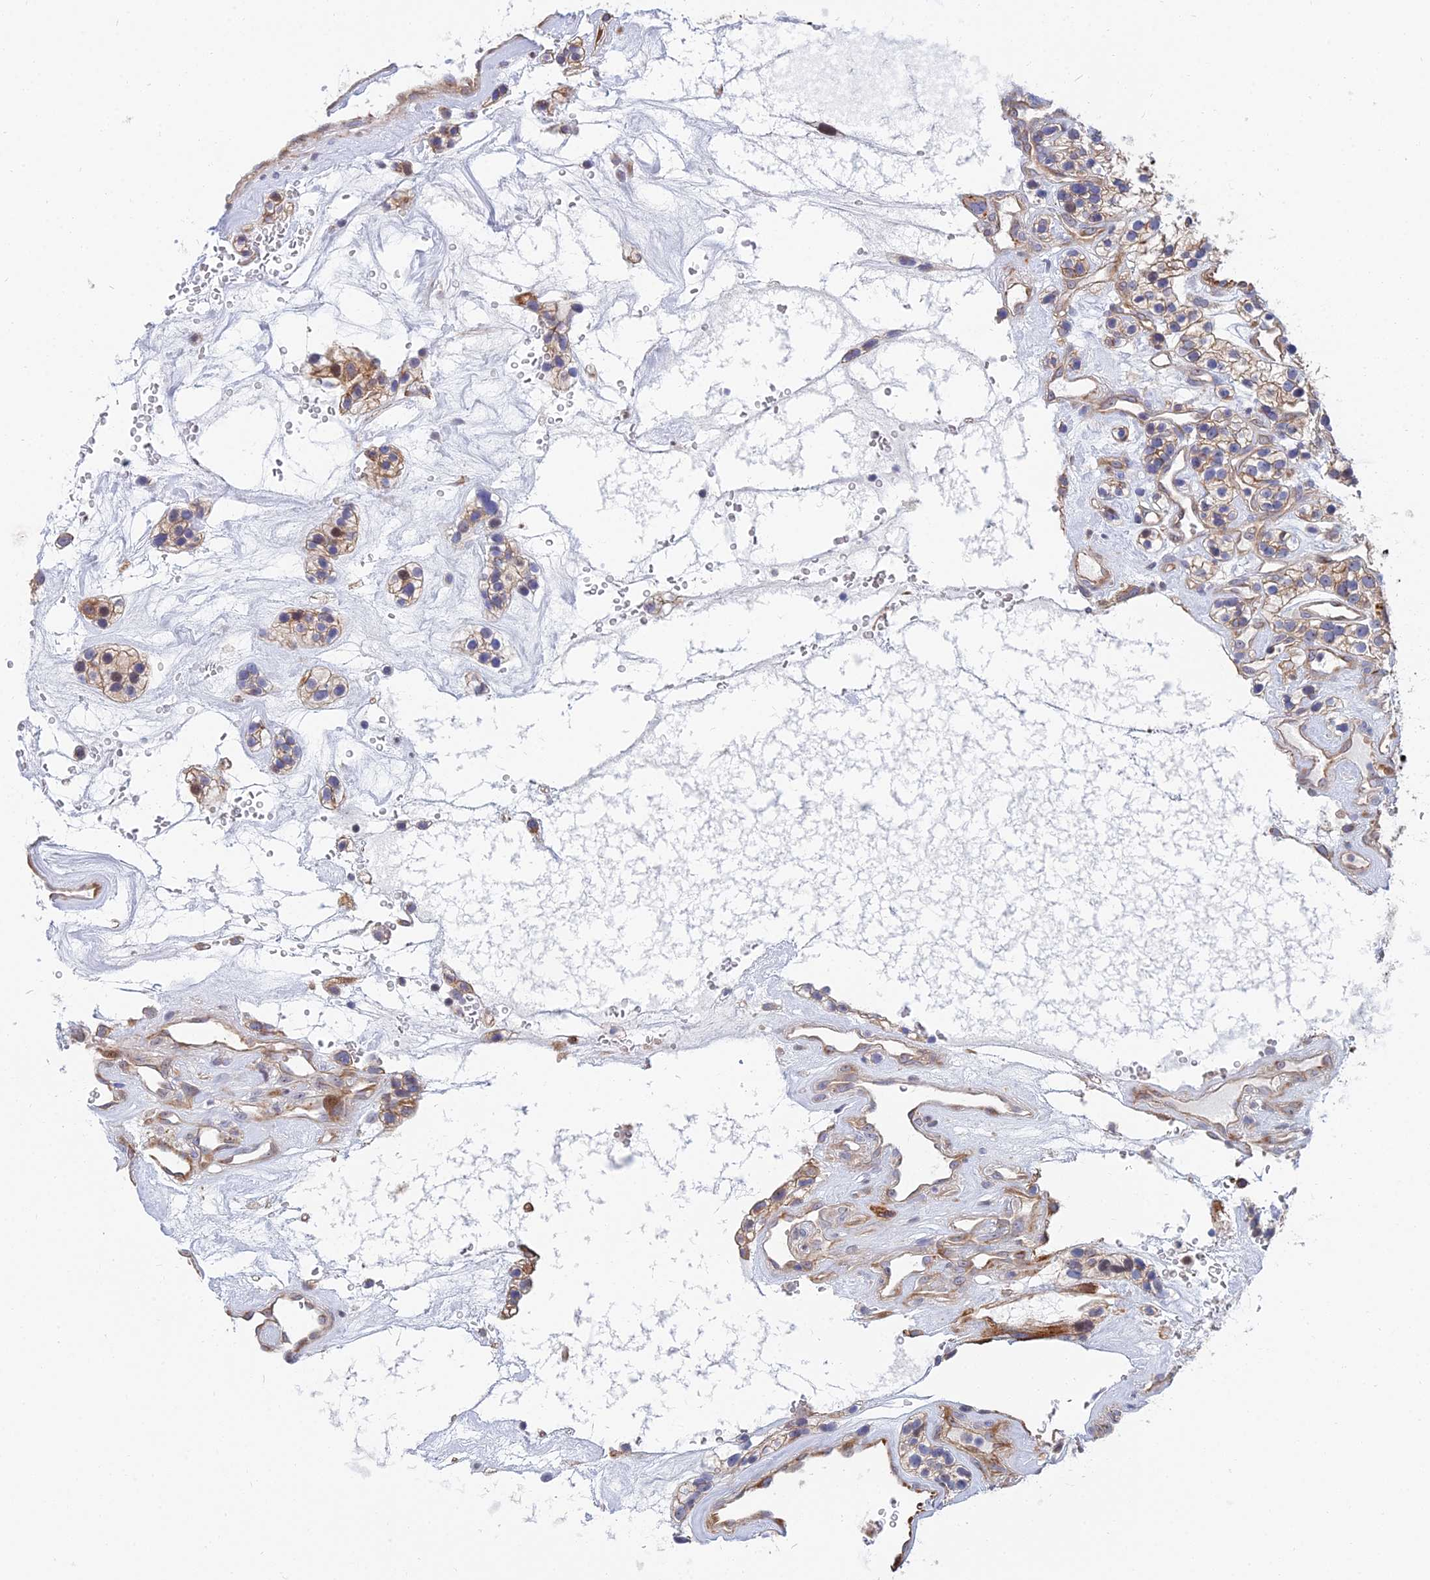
{"staining": {"intensity": "moderate", "quantity": "25%-75%", "location": "cytoplasmic/membranous,nuclear"}, "tissue": "renal cancer", "cell_type": "Tumor cells", "image_type": "cancer", "snomed": [{"axis": "morphology", "description": "Adenocarcinoma, NOS"}, {"axis": "topography", "description": "Kidney"}], "caption": "Human renal cancer stained with a protein marker displays moderate staining in tumor cells.", "gene": "TRIM43B", "patient": {"sex": "female", "age": 57}}